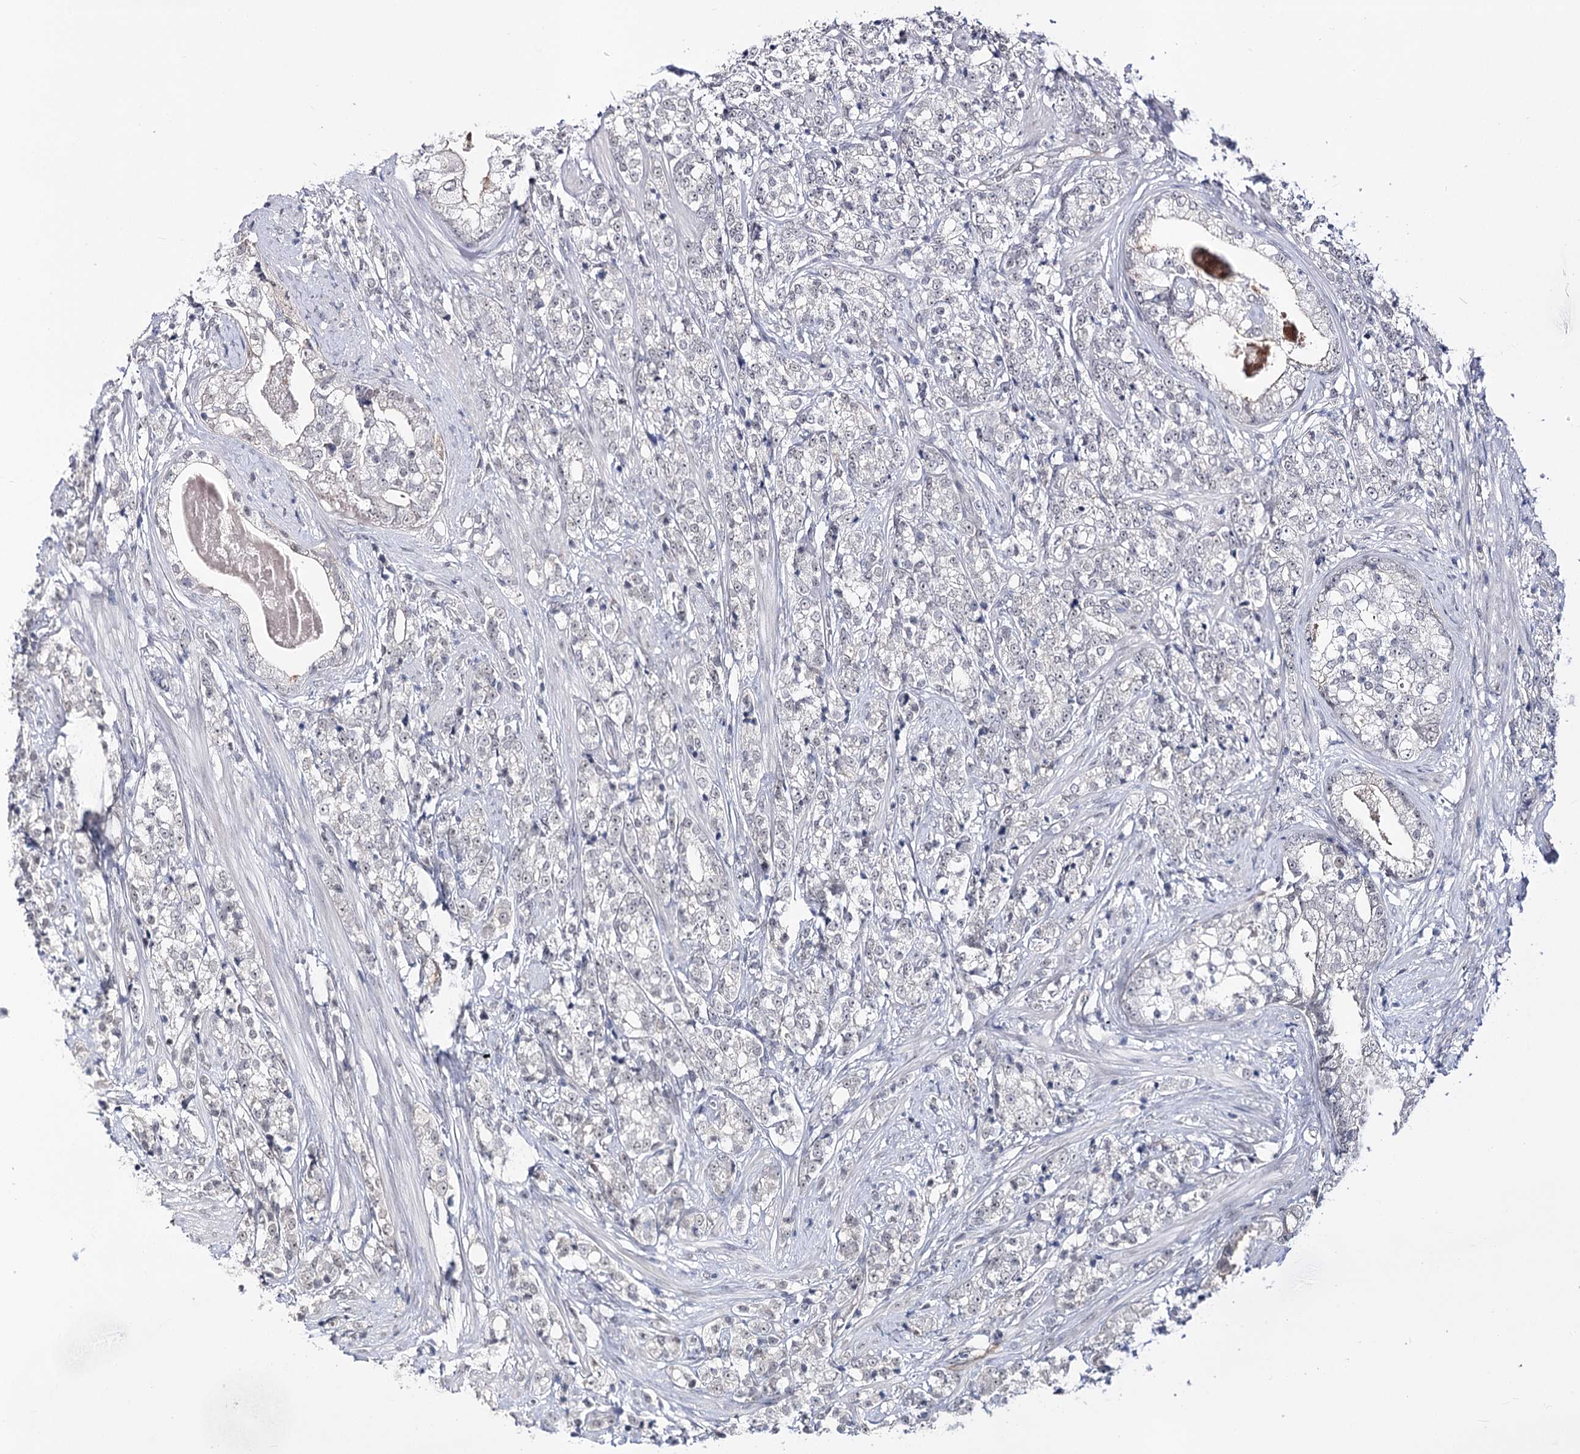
{"staining": {"intensity": "negative", "quantity": "none", "location": "none"}, "tissue": "prostate cancer", "cell_type": "Tumor cells", "image_type": "cancer", "snomed": [{"axis": "morphology", "description": "Adenocarcinoma, High grade"}, {"axis": "topography", "description": "Prostate"}], "caption": "High magnification brightfield microscopy of prostate high-grade adenocarcinoma stained with DAB (brown) and counterstained with hematoxylin (blue): tumor cells show no significant positivity.", "gene": "ATP10B", "patient": {"sex": "male", "age": 69}}